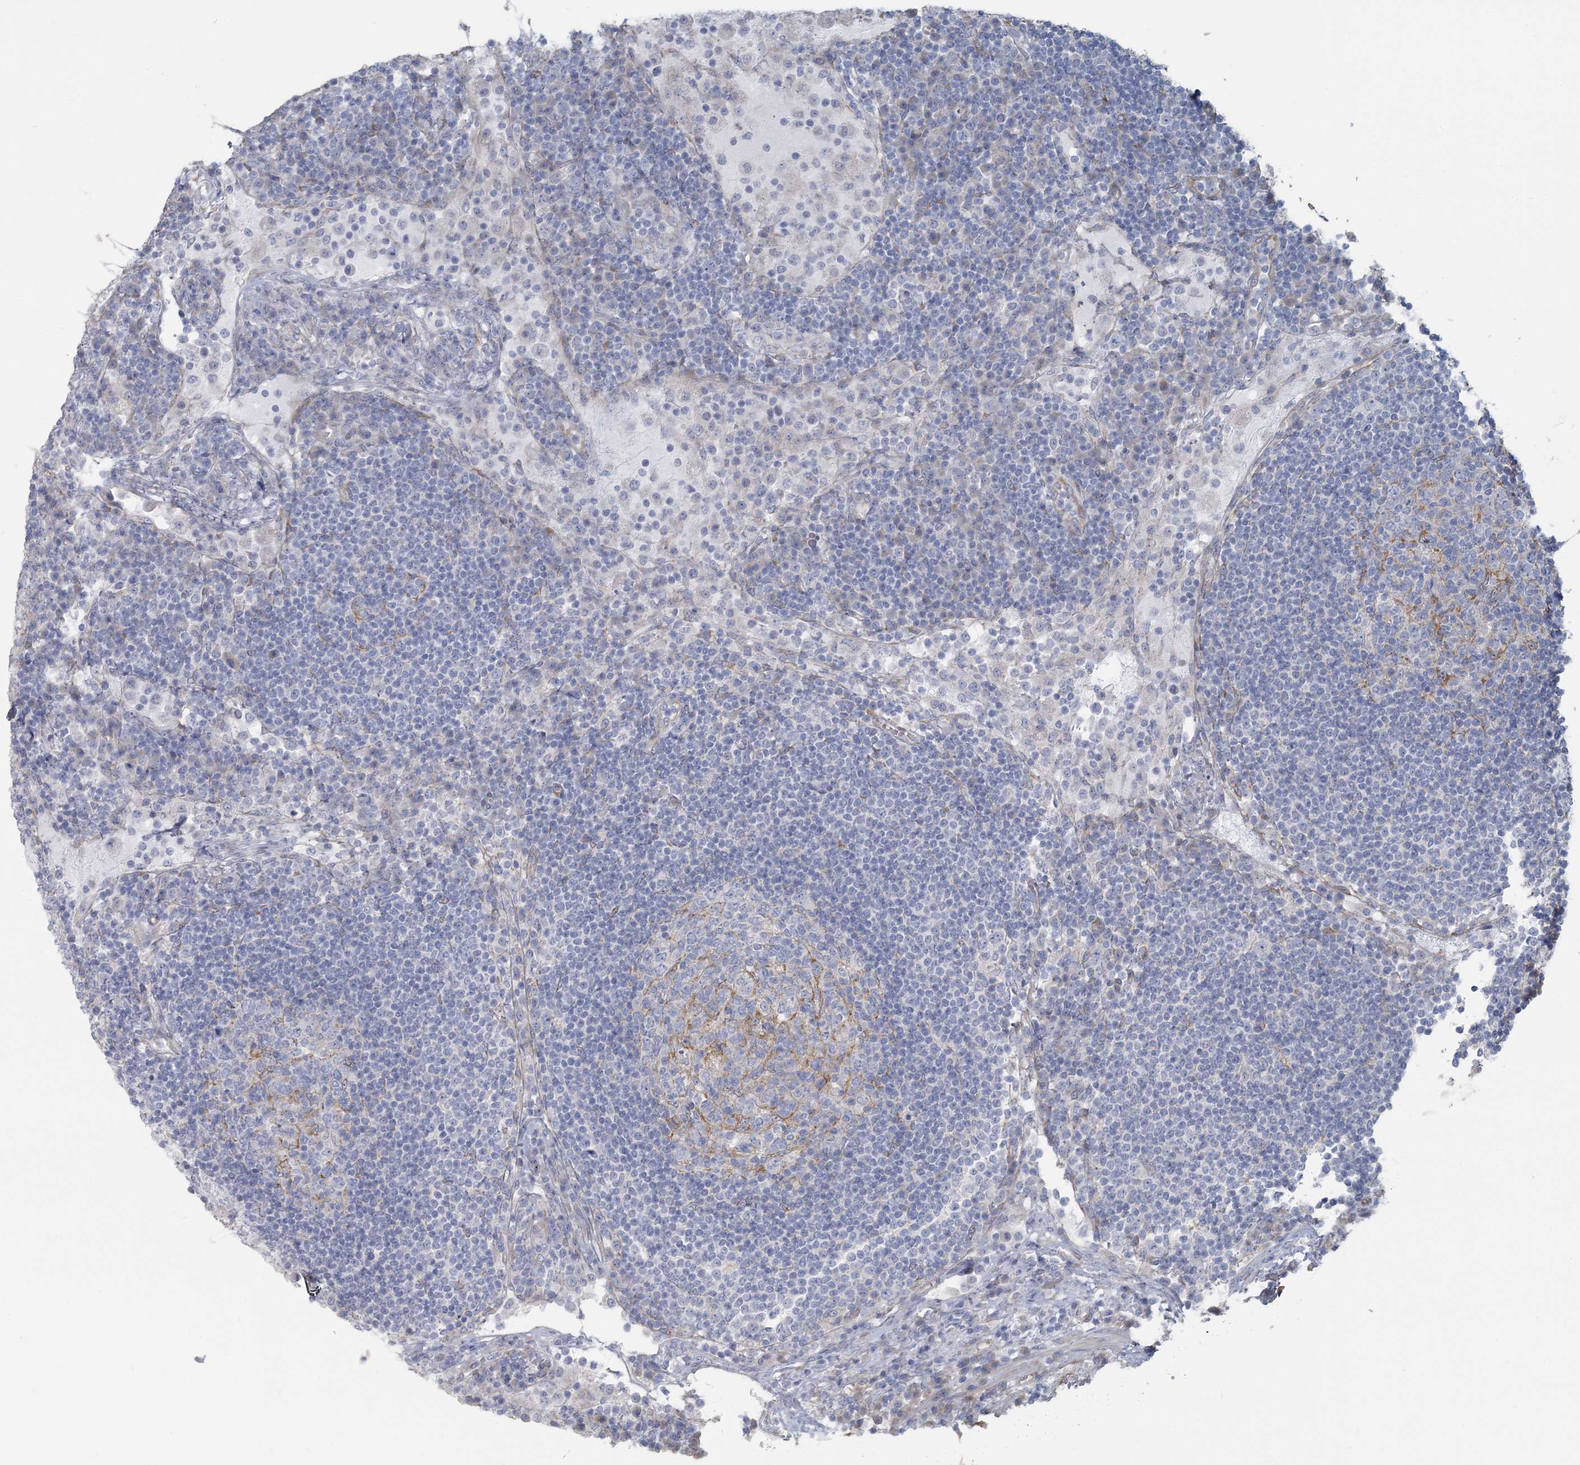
{"staining": {"intensity": "weak", "quantity": "<25%", "location": "cytoplasmic/membranous"}, "tissue": "lymph node", "cell_type": "Germinal center cells", "image_type": "normal", "snomed": [{"axis": "morphology", "description": "Normal tissue, NOS"}, {"axis": "topography", "description": "Lymph node"}], "caption": "Immunohistochemistry of normal human lymph node demonstrates no positivity in germinal center cells. (Stains: DAB (3,3'-diaminobenzidine) IHC with hematoxylin counter stain, Microscopy: brightfield microscopy at high magnification).", "gene": "CMBL", "patient": {"sex": "female", "age": 53}}